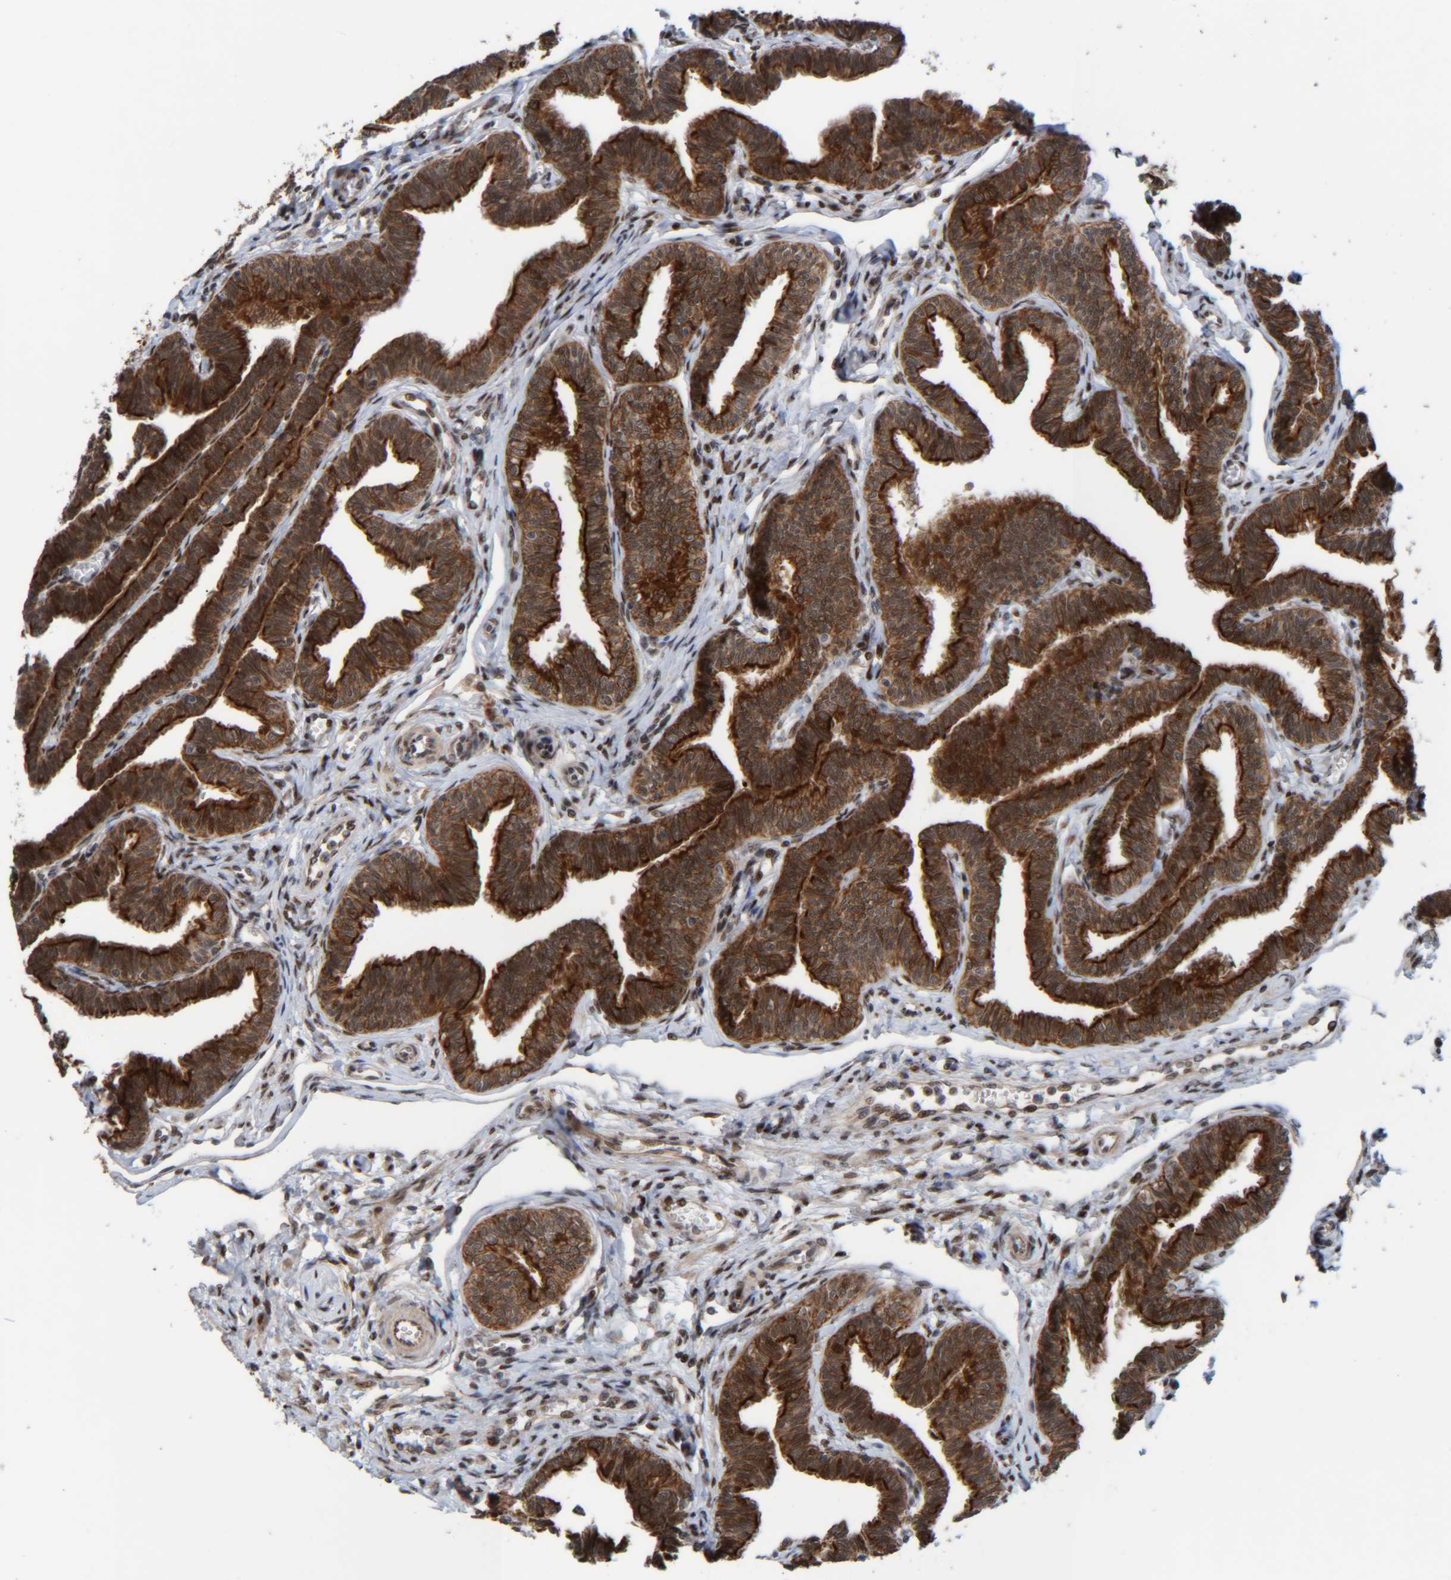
{"staining": {"intensity": "strong", "quantity": ">75%", "location": "cytoplasmic/membranous"}, "tissue": "fallopian tube", "cell_type": "Glandular cells", "image_type": "normal", "snomed": [{"axis": "morphology", "description": "Normal tissue, NOS"}, {"axis": "topography", "description": "Fallopian tube"}, {"axis": "topography", "description": "Ovary"}], "caption": "Fallopian tube stained for a protein displays strong cytoplasmic/membranous positivity in glandular cells. The staining was performed using DAB to visualize the protein expression in brown, while the nuclei were stained in blue with hematoxylin (Magnification: 20x).", "gene": "CCDC57", "patient": {"sex": "female", "age": 23}}